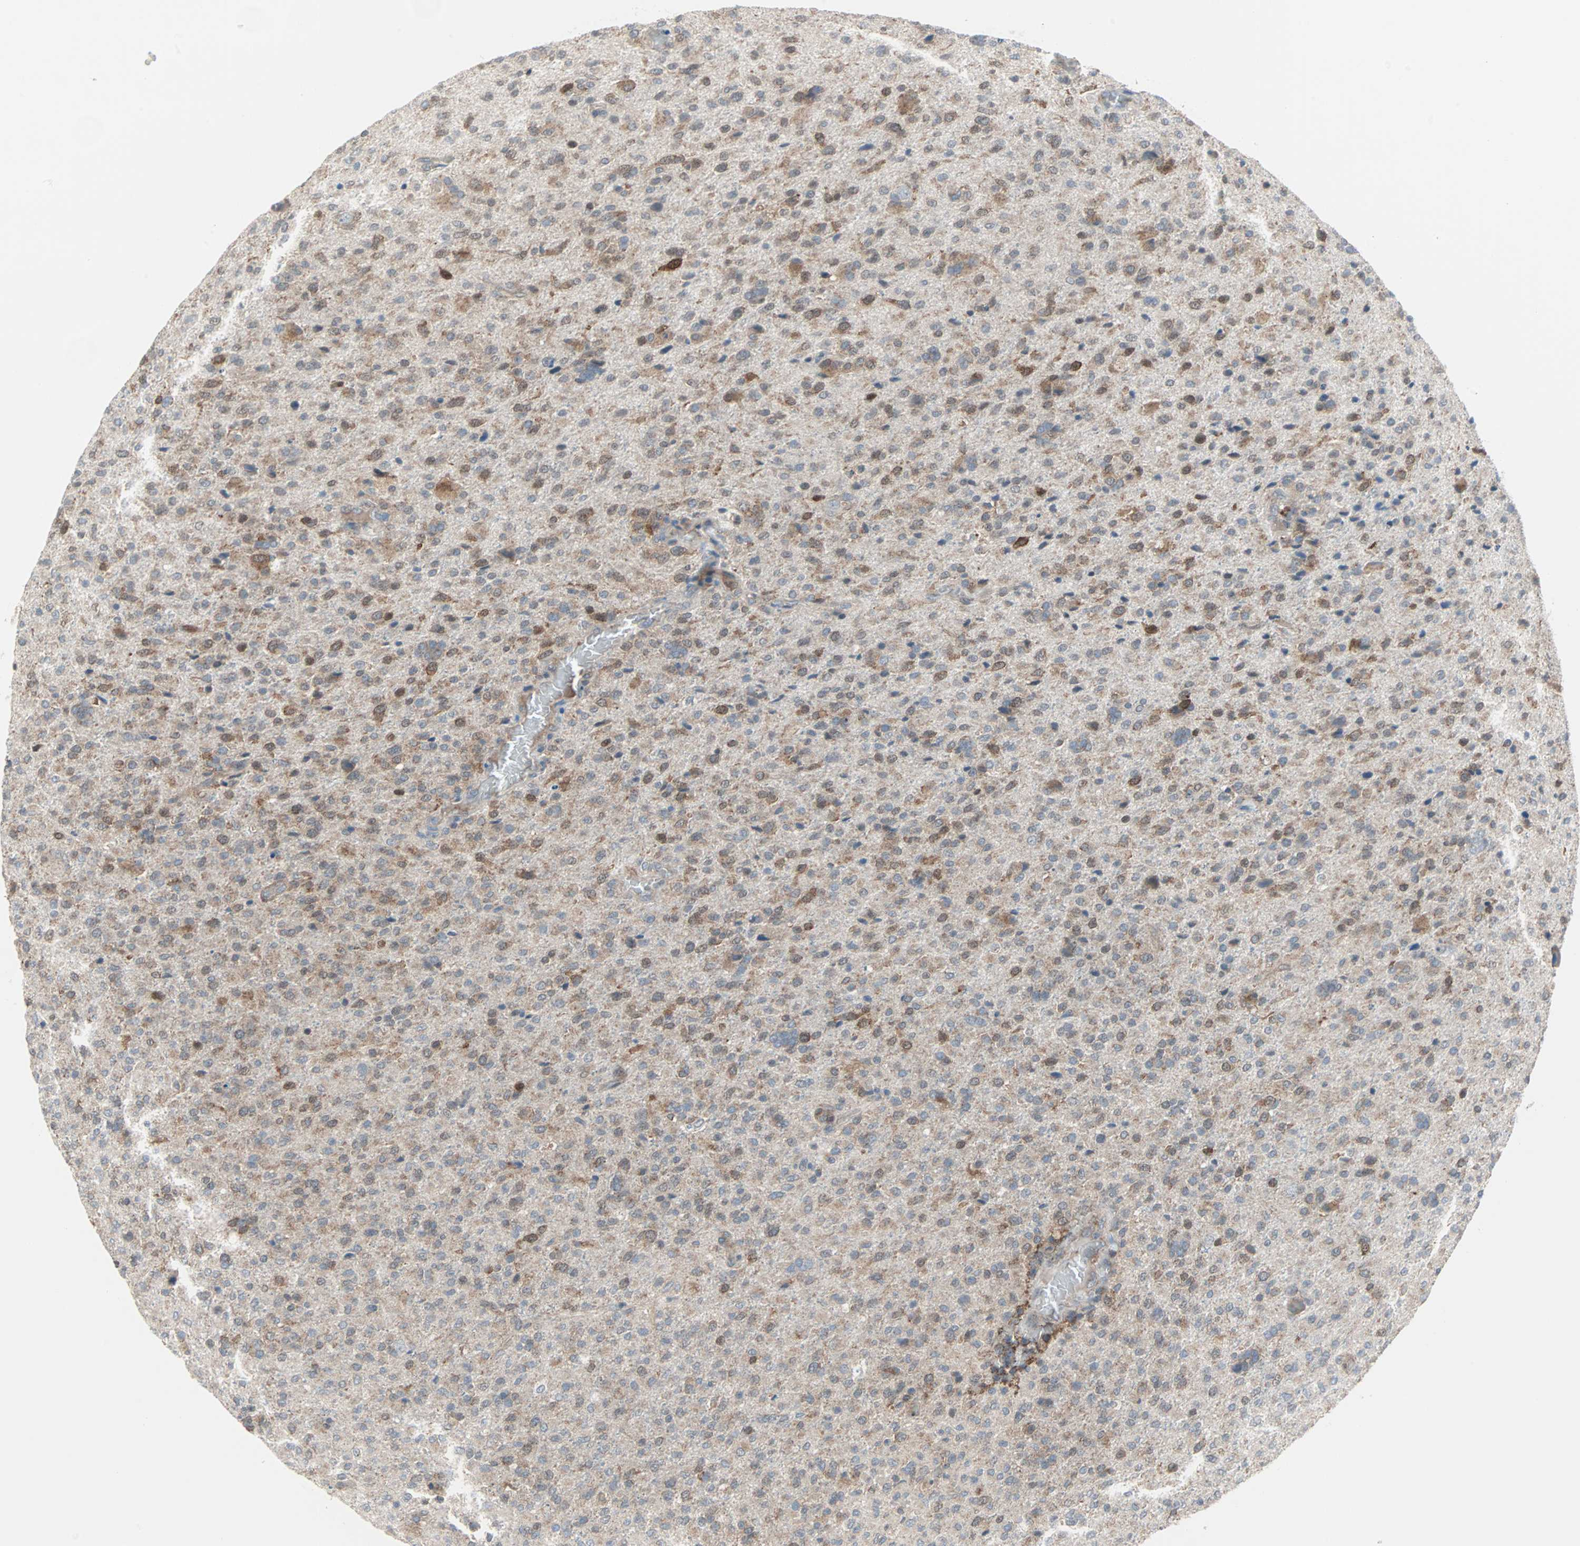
{"staining": {"intensity": "moderate", "quantity": "<25%", "location": "cytoplasmic/membranous,nuclear"}, "tissue": "glioma", "cell_type": "Tumor cells", "image_type": "cancer", "snomed": [{"axis": "morphology", "description": "Glioma, malignant, High grade"}, {"axis": "topography", "description": "Brain"}], "caption": "Moderate cytoplasmic/membranous and nuclear expression is present in about <25% of tumor cells in malignant glioma (high-grade).", "gene": "CASP3", "patient": {"sex": "male", "age": 71}}